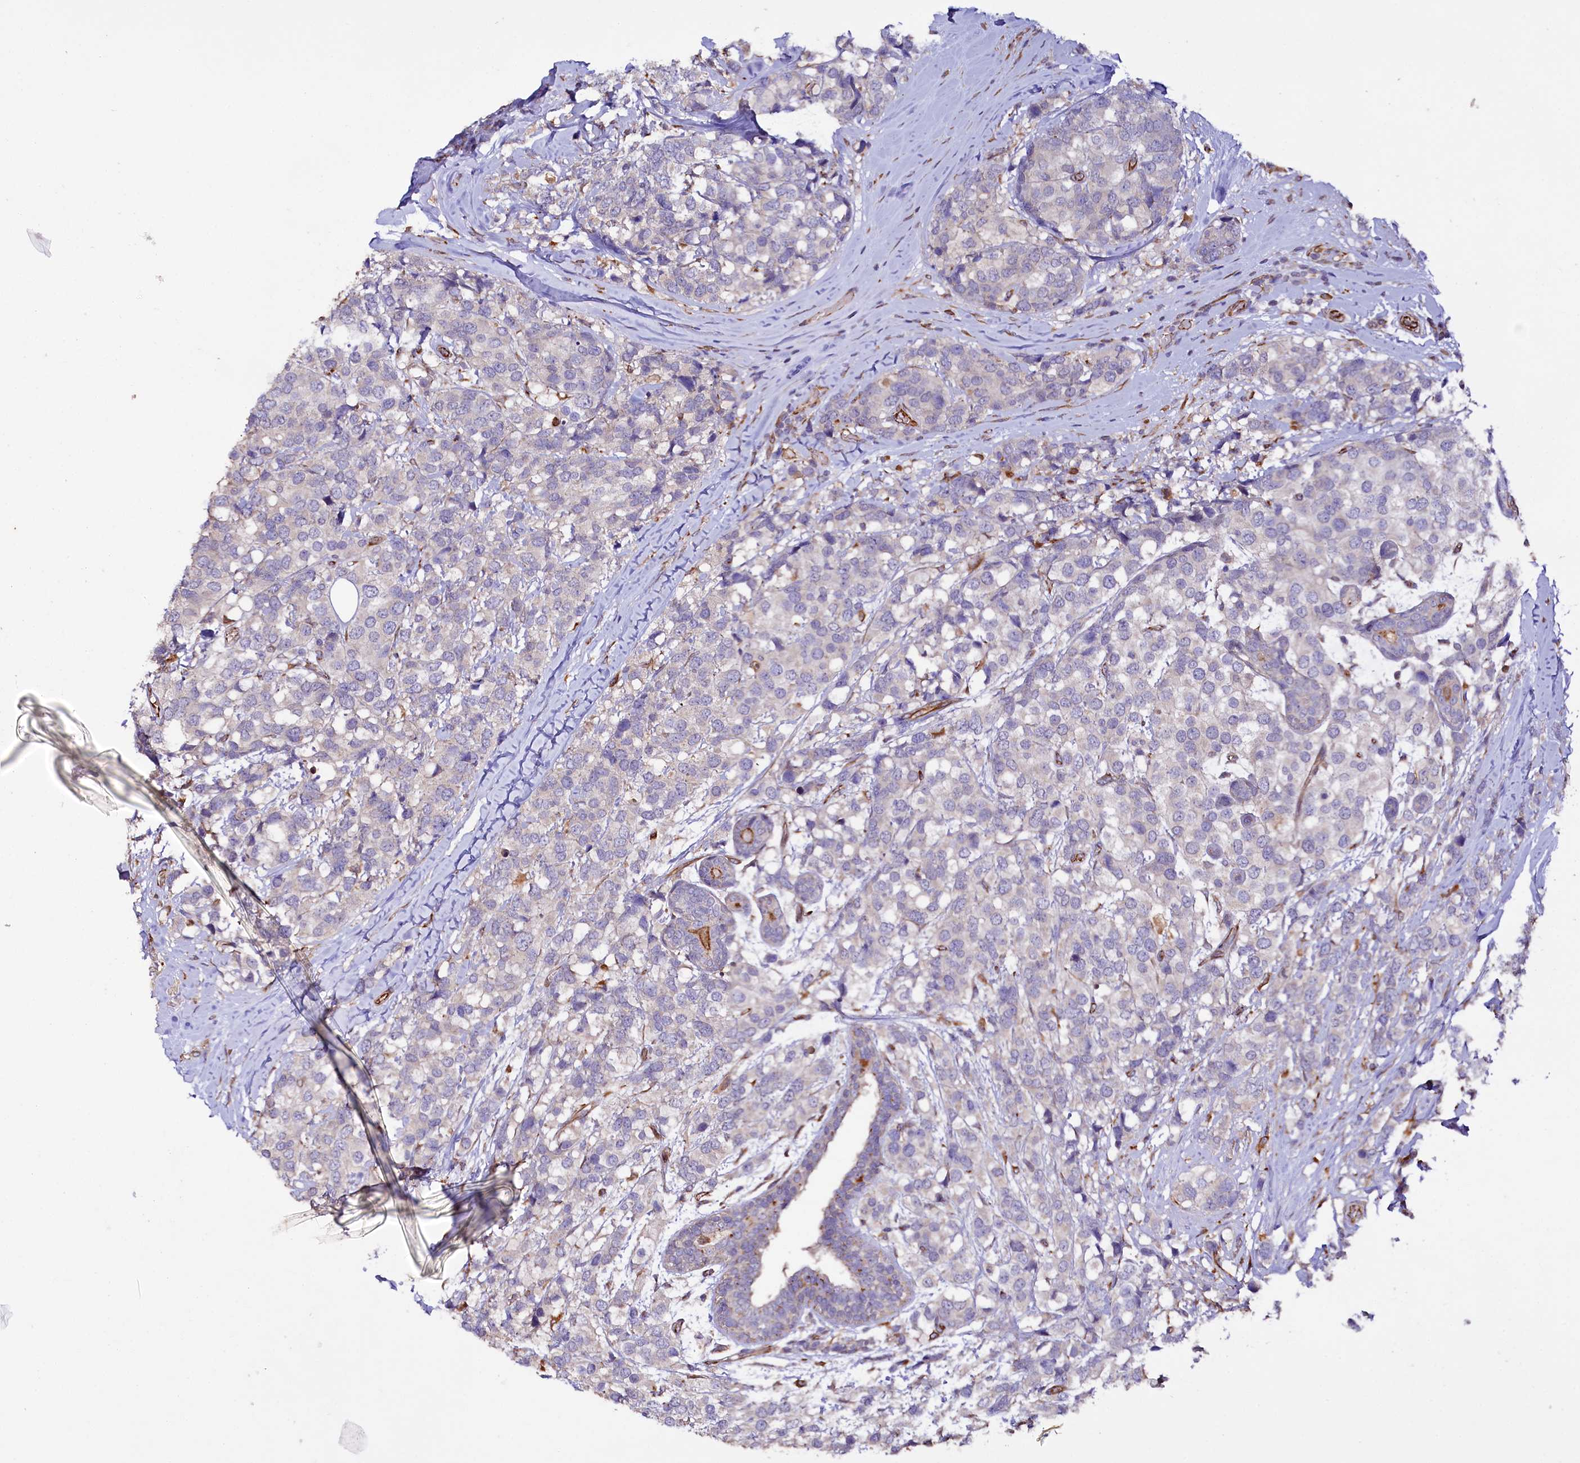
{"staining": {"intensity": "negative", "quantity": "none", "location": "none"}, "tissue": "breast cancer", "cell_type": "Tumor cells", "image_type": "cancer", "snomed": [{"axis": "morphology", "description": "Lobular carcinoma"}, {"axis": "topography", "description": "Breast"}], "caption": "Breast lobular carcinoma stained for a protein using immunohistochemistry shows no staining tumor cells.", "gene": "TTC12", "patient": {"sex": "female", "age": 59}}